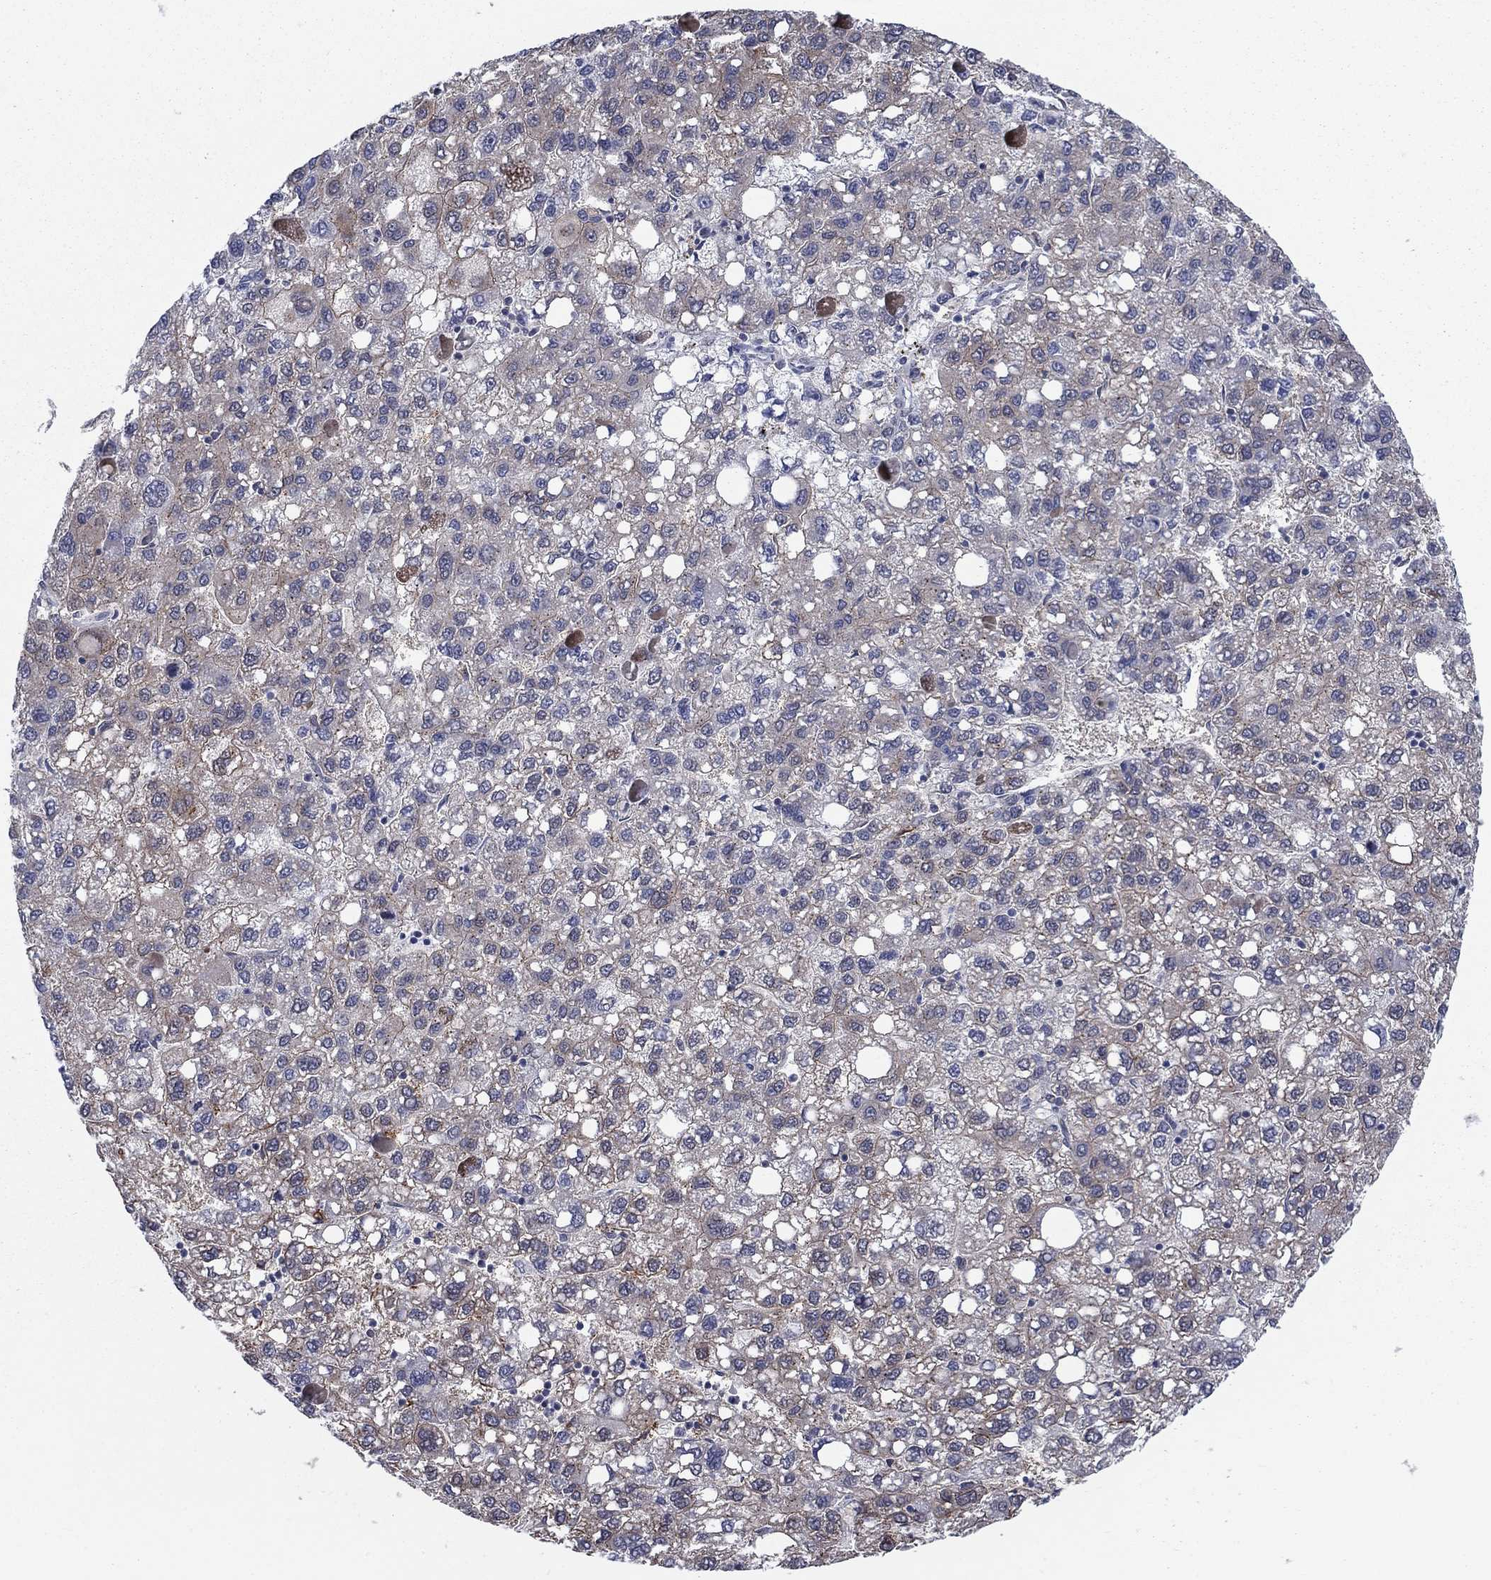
{"staining": {"intensity": "weak", "quantity": "25%-75%", "location": "cytoplasmic/membranous"}, "tissue": "liver cancer", "cell_type": "Tumor cells", "image_type": "cancer", "snomed": [{"axis": "morphology", "description": "Carcinoma, Hepatocellular, NOS"}, {"axis": "topography", "description": "Liver"}], "caption": "A low amount of weak cytoplasmic/membranous positivity is identified in about 25%-75% of tumor cells in liver hepatocellular carcinoma tissue.", "gene": "SH3RF1", "patient": {"sex": "female", "age": 82}}